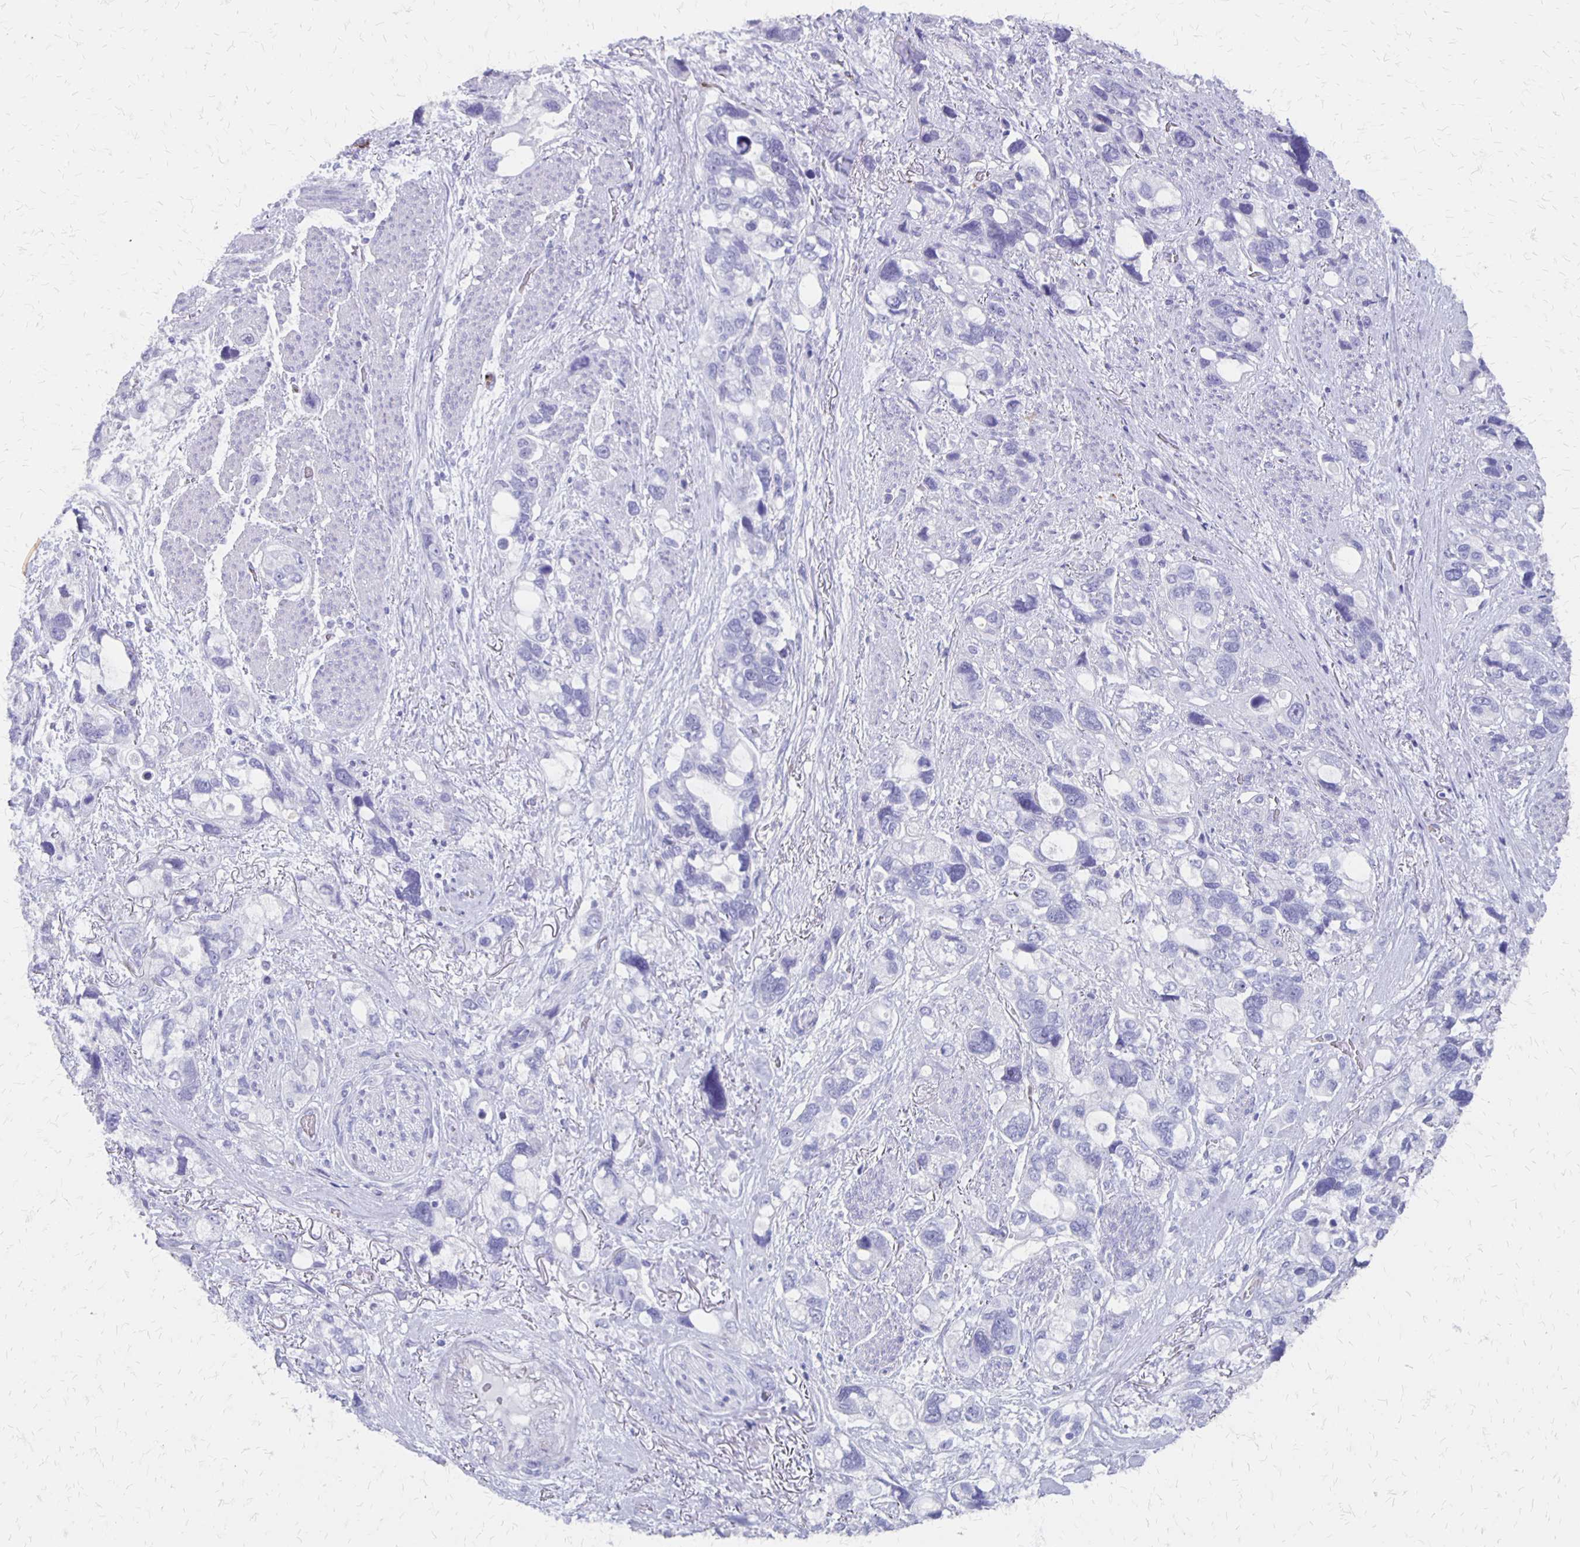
{"staining": {"intensity": "negative", "quantity": "none", "location": "none"}, "tissue": "stomach cancer", "cell_type": "Tumor cells", "image_type": "cancer", "snomed": [{"axis": "morphology", "description": "Adenocarcinoma, NOS"}, {"axis": "topography", "description": "Stomach, upper"}], "caption": "Tumor cells are negative for brown protein staining in adenocarcinoma (stomach).", "gene": "SEPTIN5", "patient": {"sex": "female", "age": 81}}